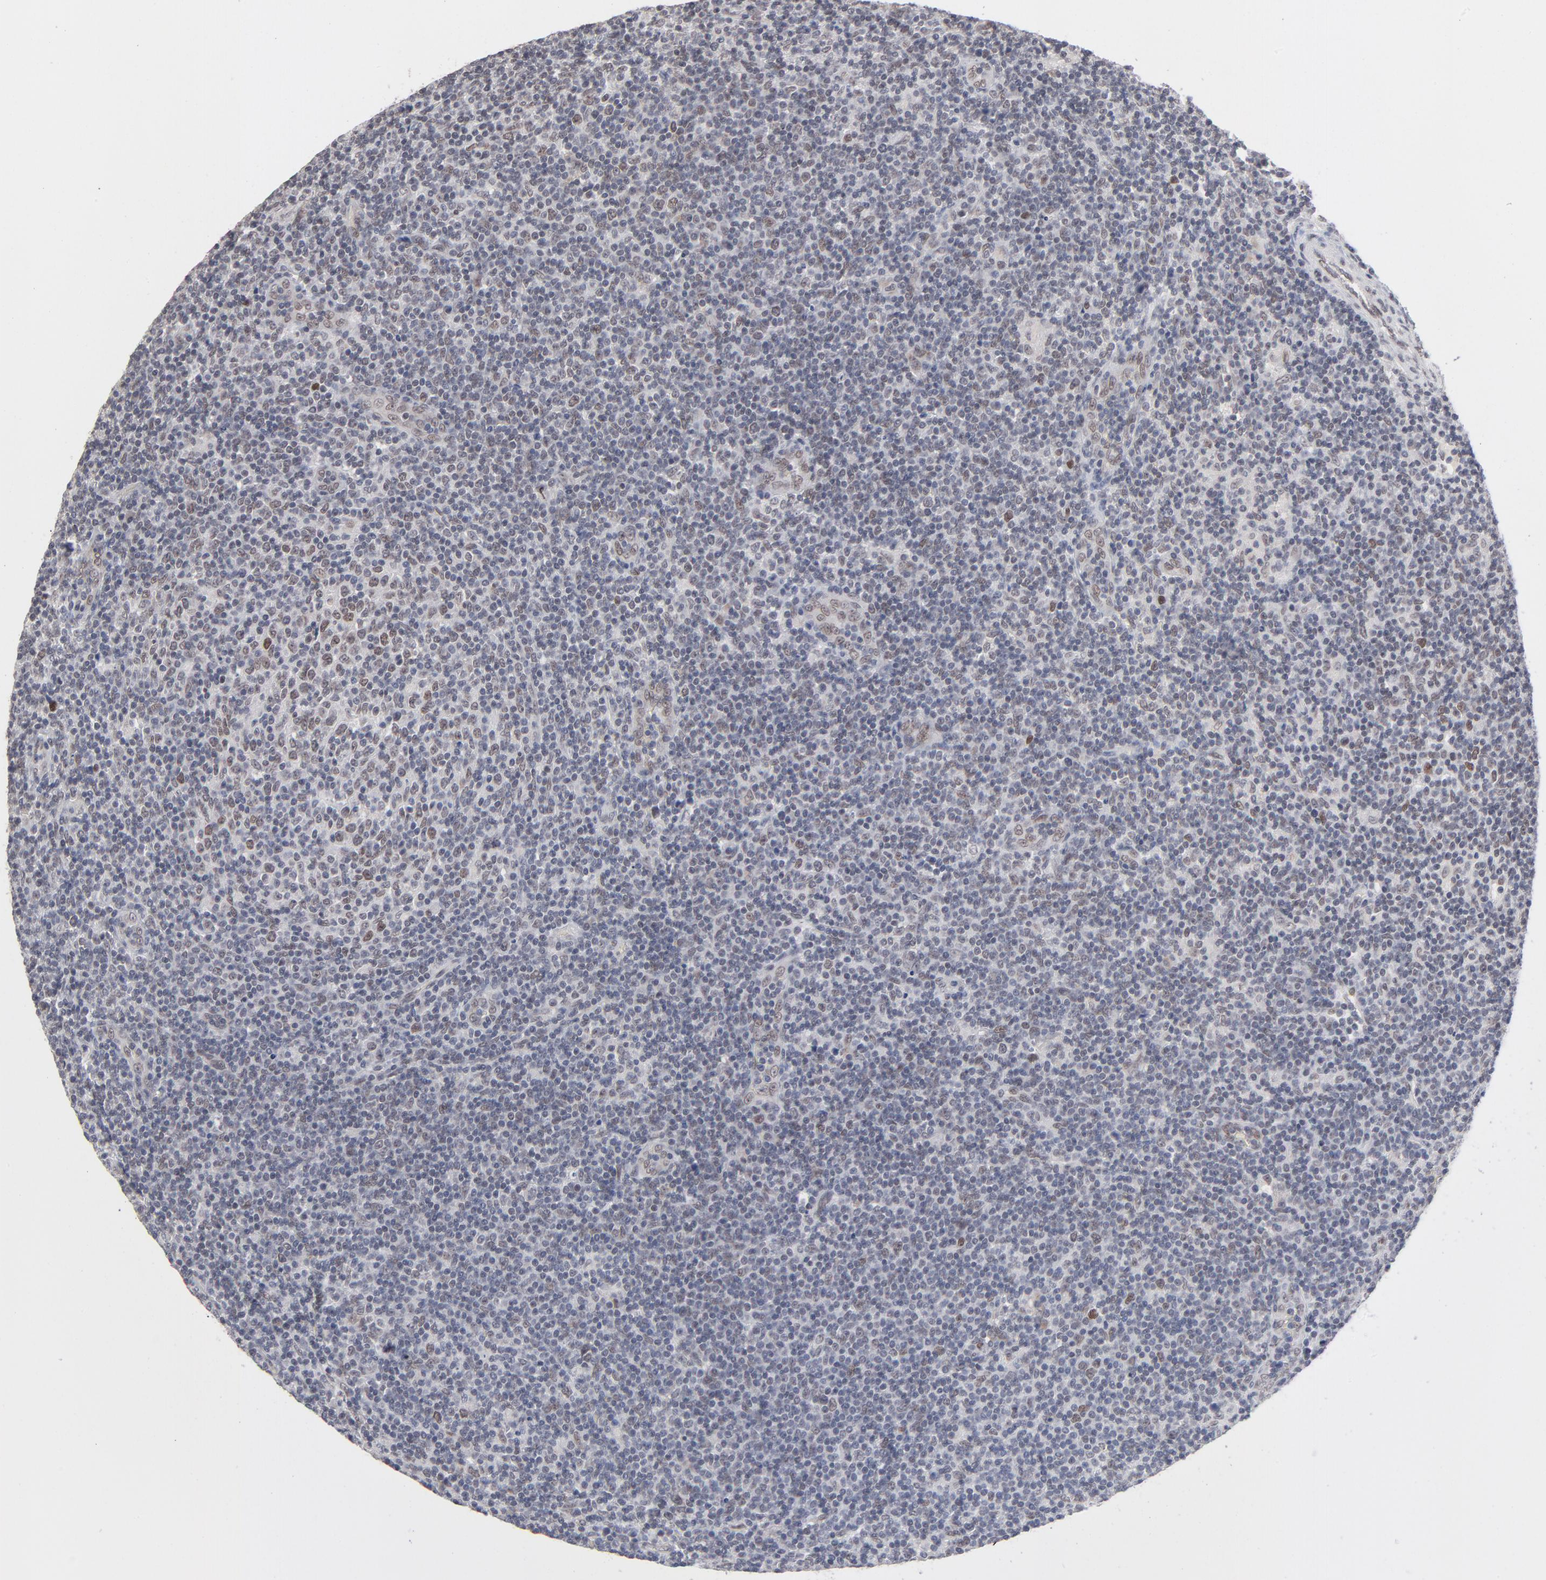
{"staining": {"intensity": "negative", "quantity": "none", "location": "none"}, "tissue": "lymphoma", "cell_type": "Tumor cells", "image_type": "cancer", "snomed": [{"axis": "morphology", "description": "Malignant lymphoma, non-Hodgkin's type, Low grade"}, {"axis": "topography", "description": "Lymph node"}], "caption": "Lymphoma was stained to show a protein in brown. There is no significant positivity in tumor cells.", "gene": "MBIP", "patient": {"sex": "male", "age": 70}}